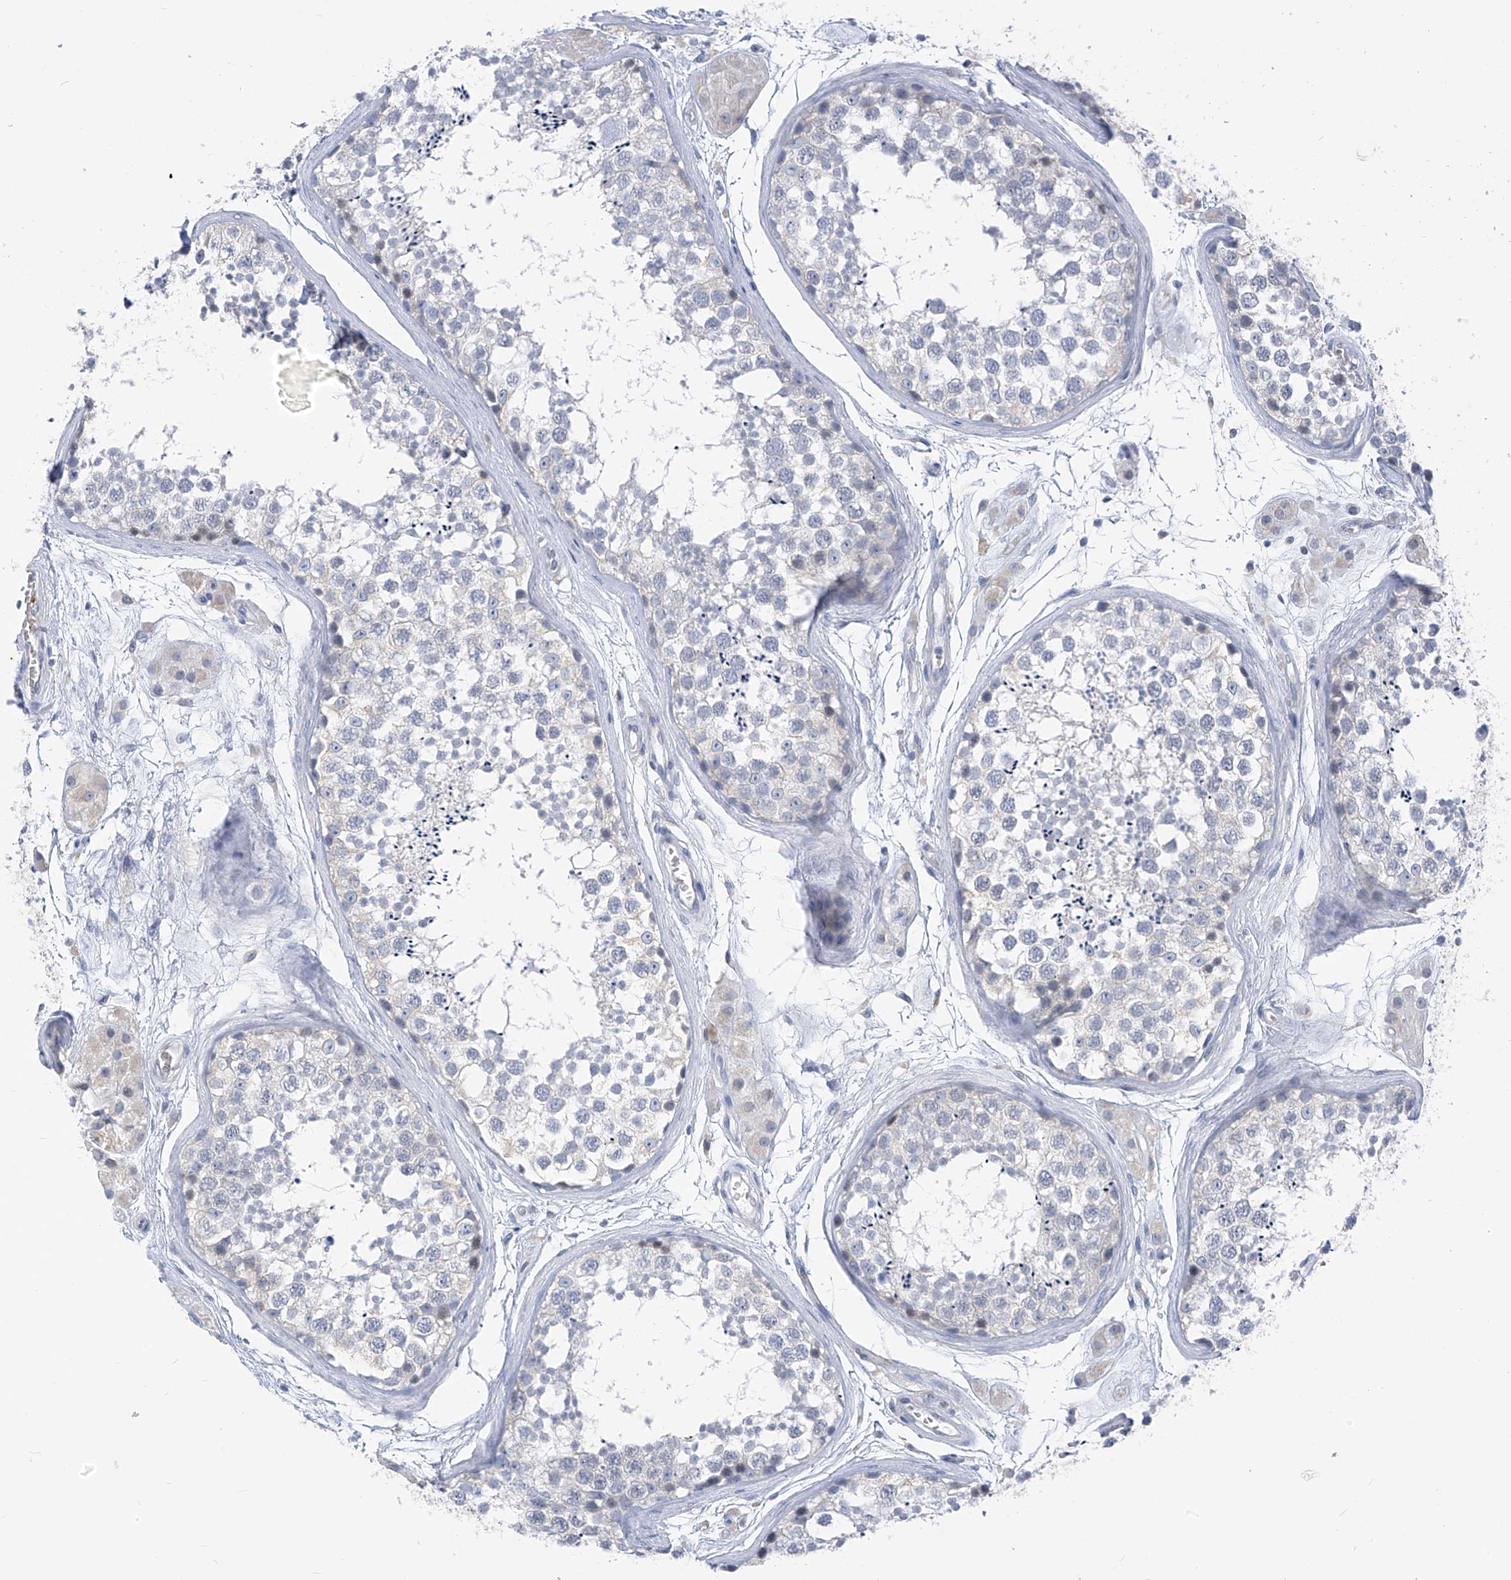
{"staining": {"intensity": "negative", "quantity": "none", "location": "none"}, "tissue": "testis", "cell_type": "Cells in seminiferous ducts", "image_type": "normal", "snomed": [{"axis": "morphology", "description": "Normal tissue, NOS"}, {"axis": "topography", "description": "Testis"}], "caption": "Immunohistochemistry (IHC) of benign testis displays no staining in cells in seminiferous ducts.", "gene": "FGD2", "patient": {"sex": "male", "age": 56}}